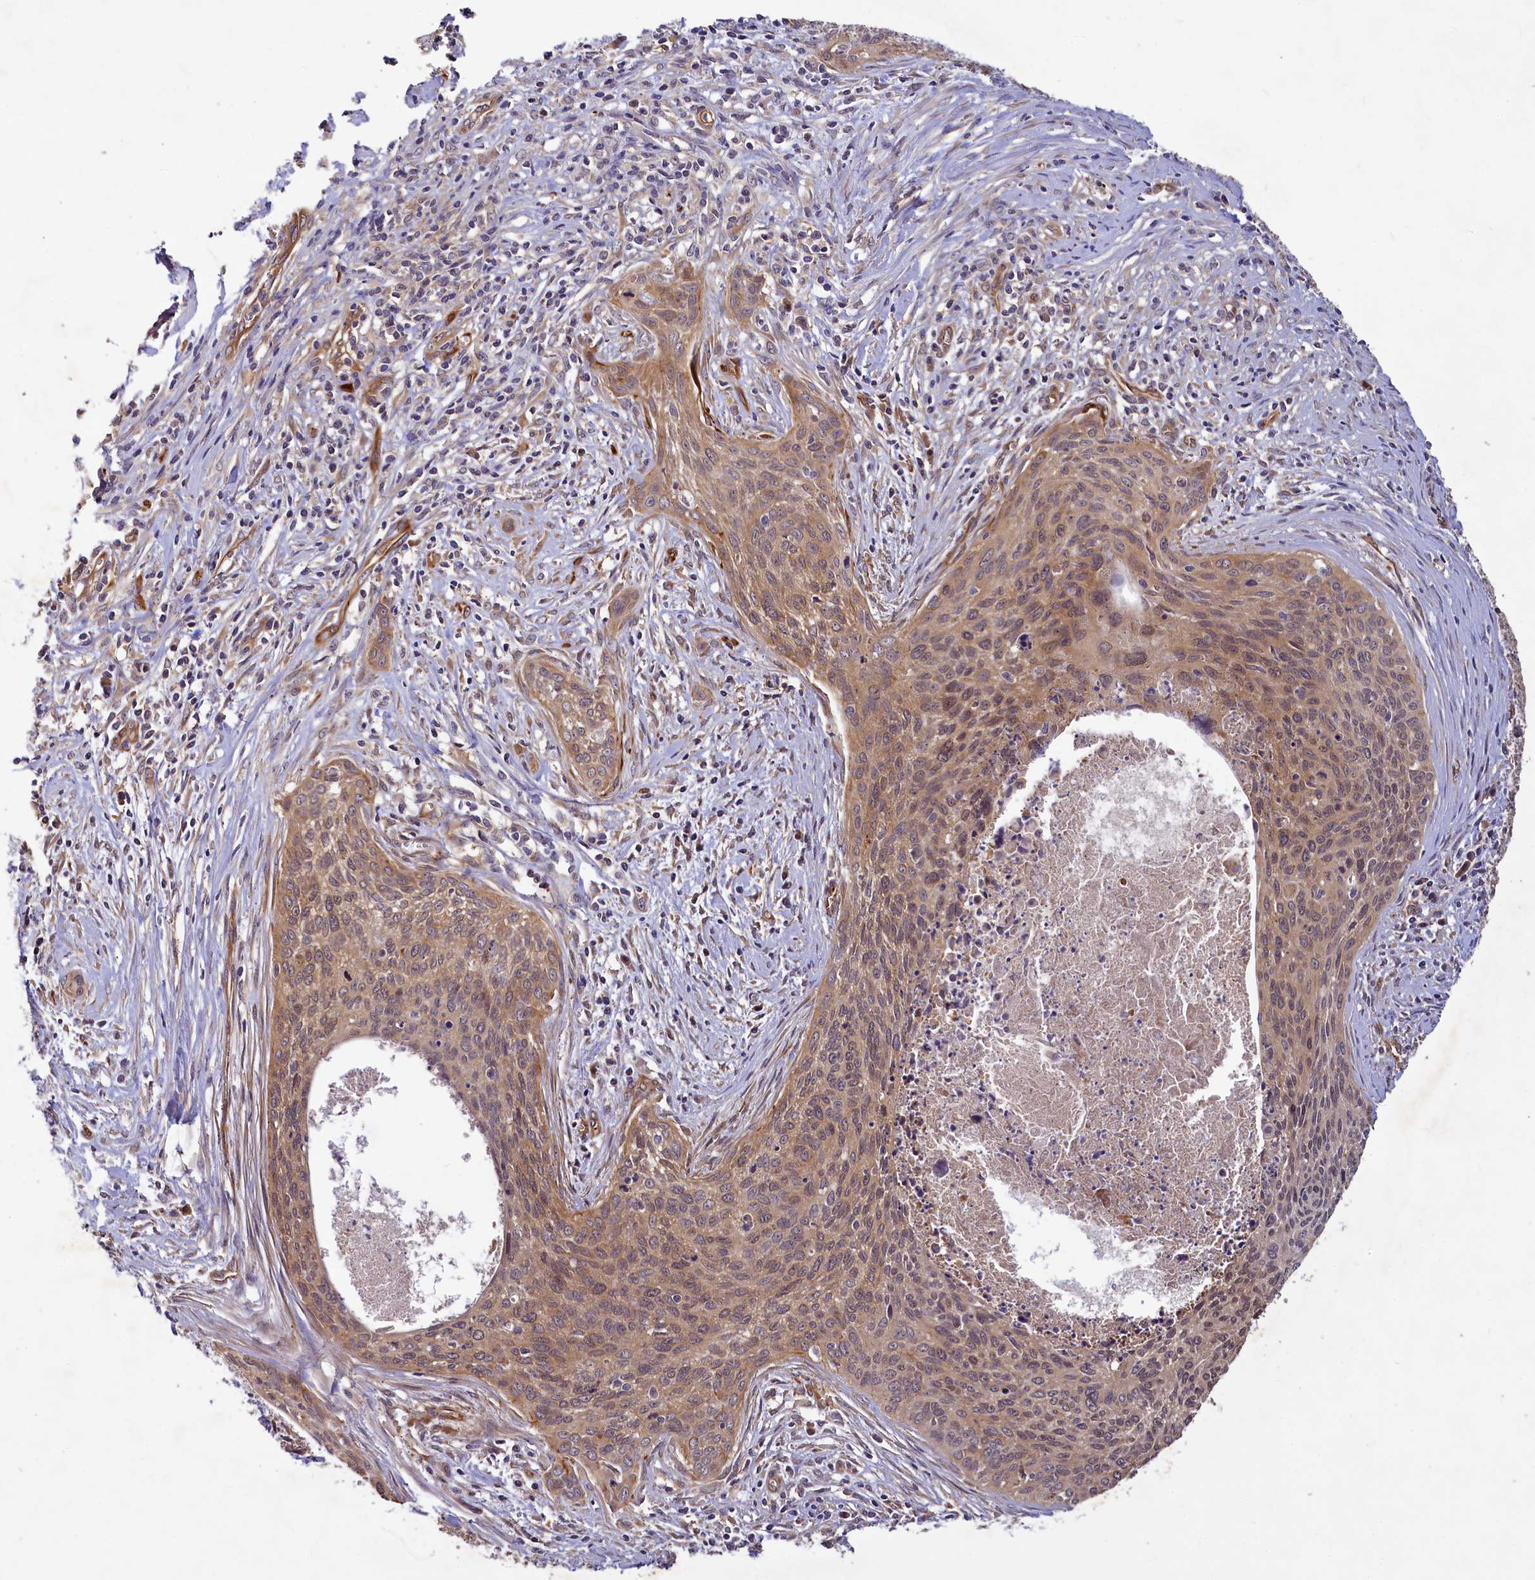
{"staining": {"intensity": "moderate", "quantity": ">75%", "location": "cytoplasmic/membranous,nuclear"}, "tissue": "cervical cancer", "cell_type": "Tumor cells", "image_type": "cancer", "snomed": [{"axis": "morphology", "description": "Squamous cell carcinoma, NOS"}, {"axis": "topography", "description": "Cervix"}], "caption": "DAB (3,3'-diaminobenzidine) immunohistochemical staining of squamous cell carcinoma (cervical) demonstrates moderate cytoplasmic/membranous and nuclear protein staining in about >75% of tumor cells. (DAB (3,3'-diaminobenzidine) IHC with brightfield microscopy, high magnification).", "gene": "PKN2", "patient": {"sex": "female", "age": 55}}